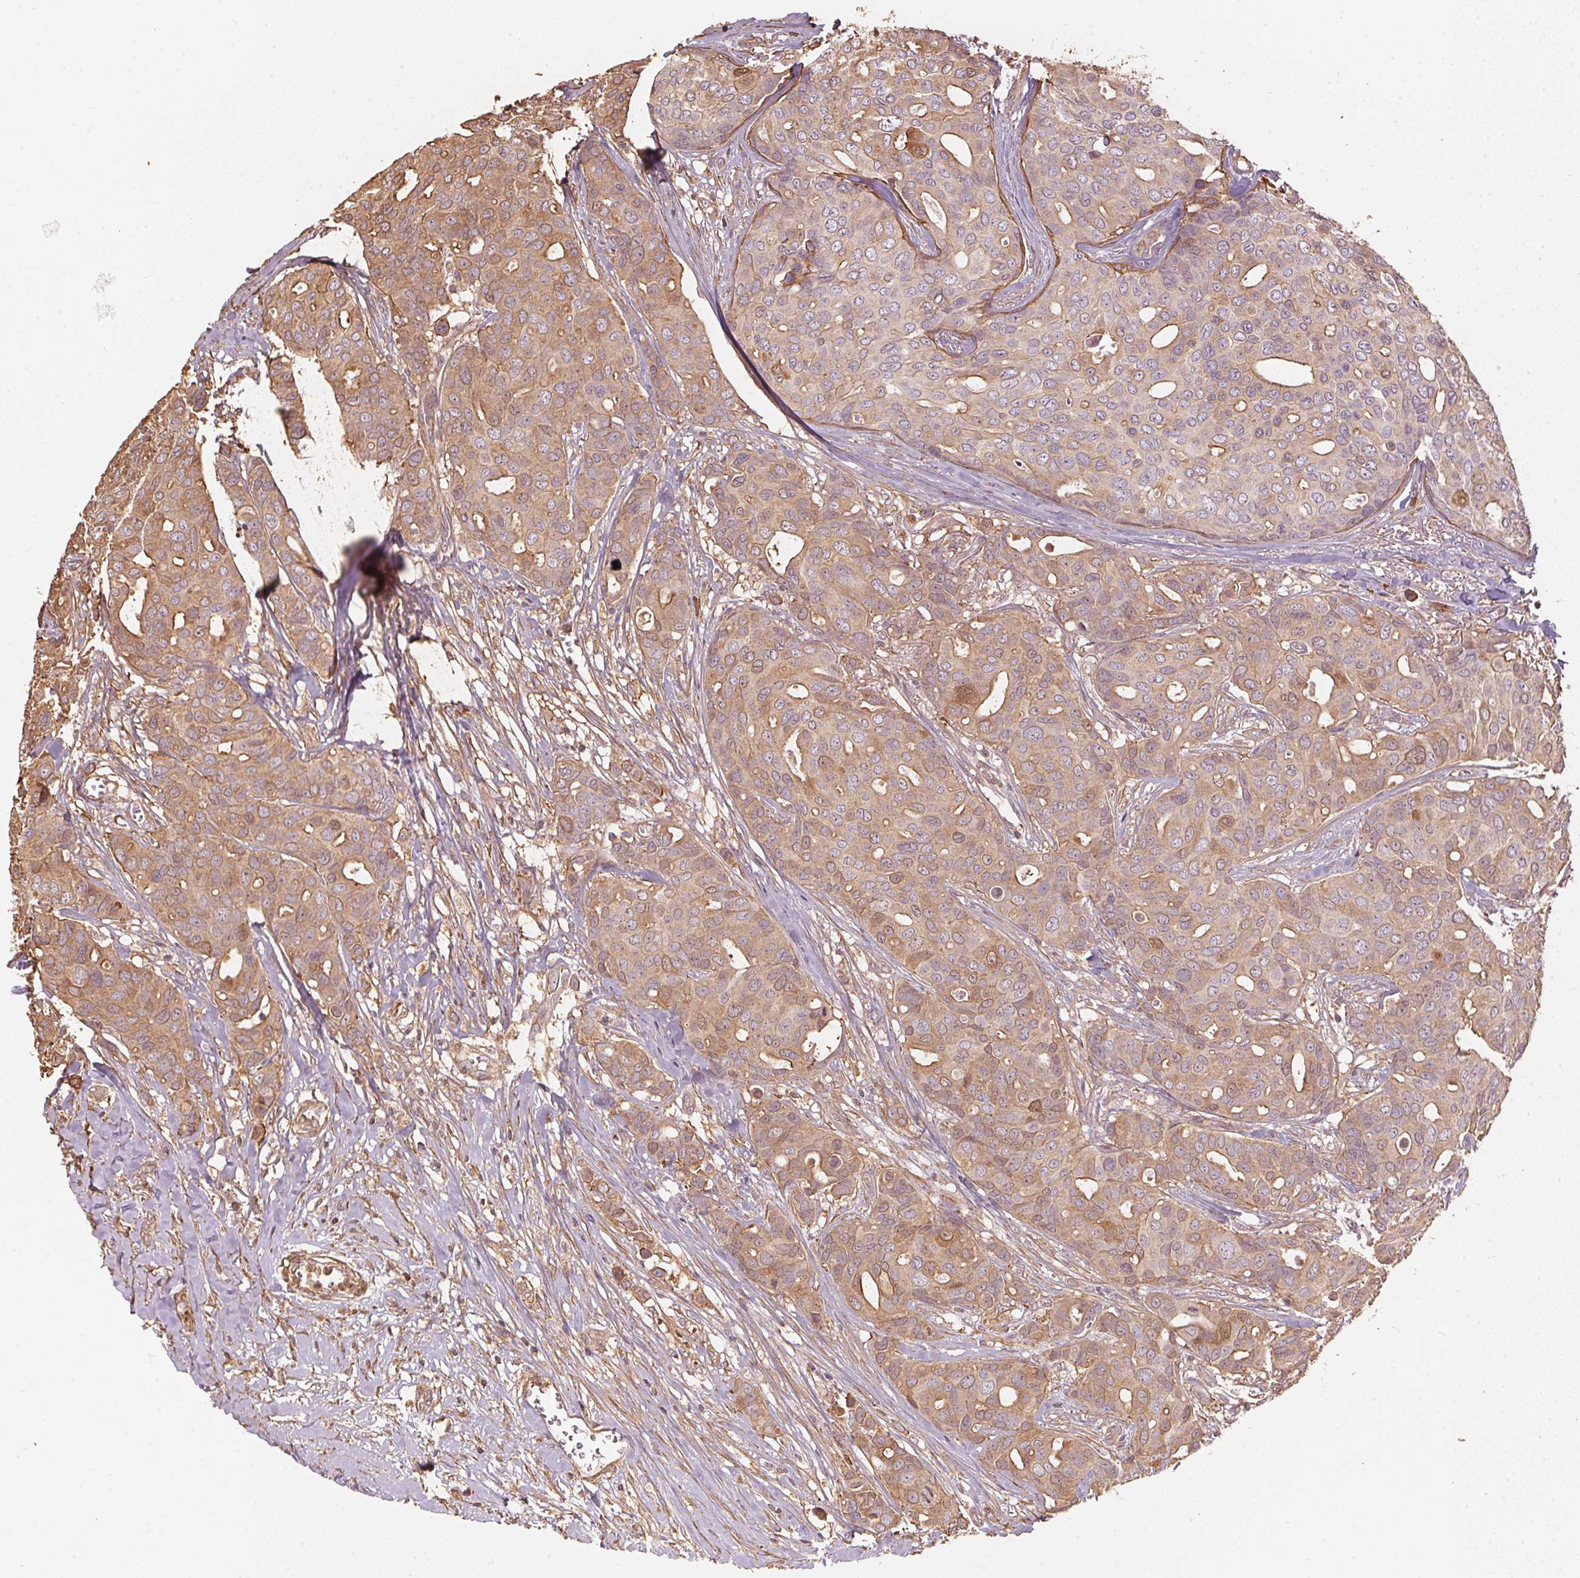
{"staining": {"intensity": "moderate", "quantity": ">75%", "location": "cytoplasmic/membranous"}, "tissue": "breast cancer", "cell_type": "Tumor cells", "image_type": "cancer", "snomed": [{"axis": "morphology", "description": "Duct carcinoma"}, {"axis": "topography", "description": "Breast"}], "caption": "Immunohistochemical staining of breast cancer (infiltrating ductal carcinoma) reveals medium levels of moderate cytoplasmic/membranous protein positivity in approximately >75% of tumor cells.", "gene": "QDPR", "patient": {"sex": "female", "age": 54}}